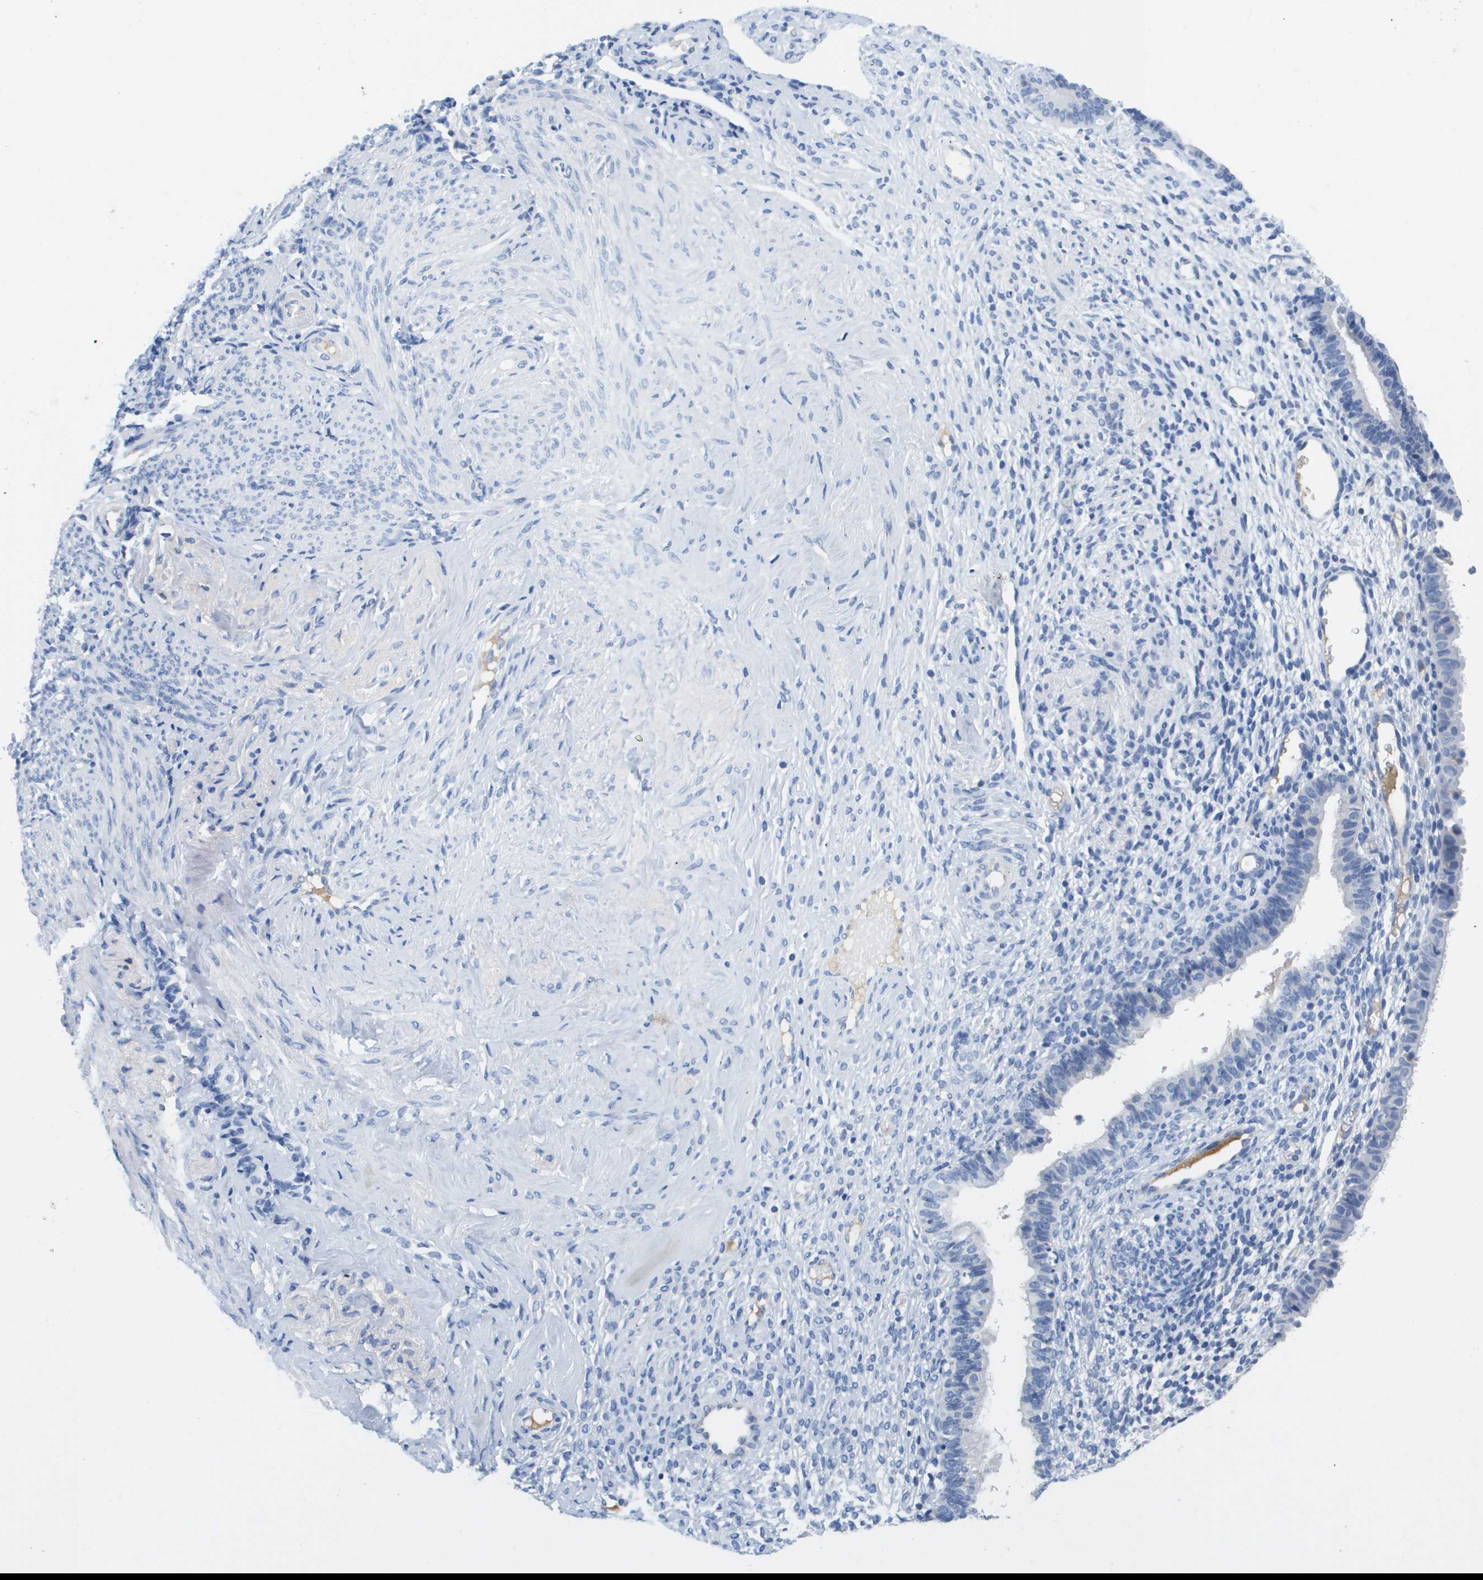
{"staining": {"intensity": "negative", "quantity": "none", "location": "none"}, "tissue": "endometrium", "cell_type": "Cells in endometrial stroma", "image_type": "normal", "snomed": [{"axis": "morphology", "description": "Normal tissue, NOS"}, {"axis": "topography", "description": "Endometrium"}], "caption": "Cells in endometrial stroma are negative for protein expression in normal human endometrium. (DAB IHC, high magnification).", "gene": "APOA1", "patient": {"sex": "female", "age": 50}}